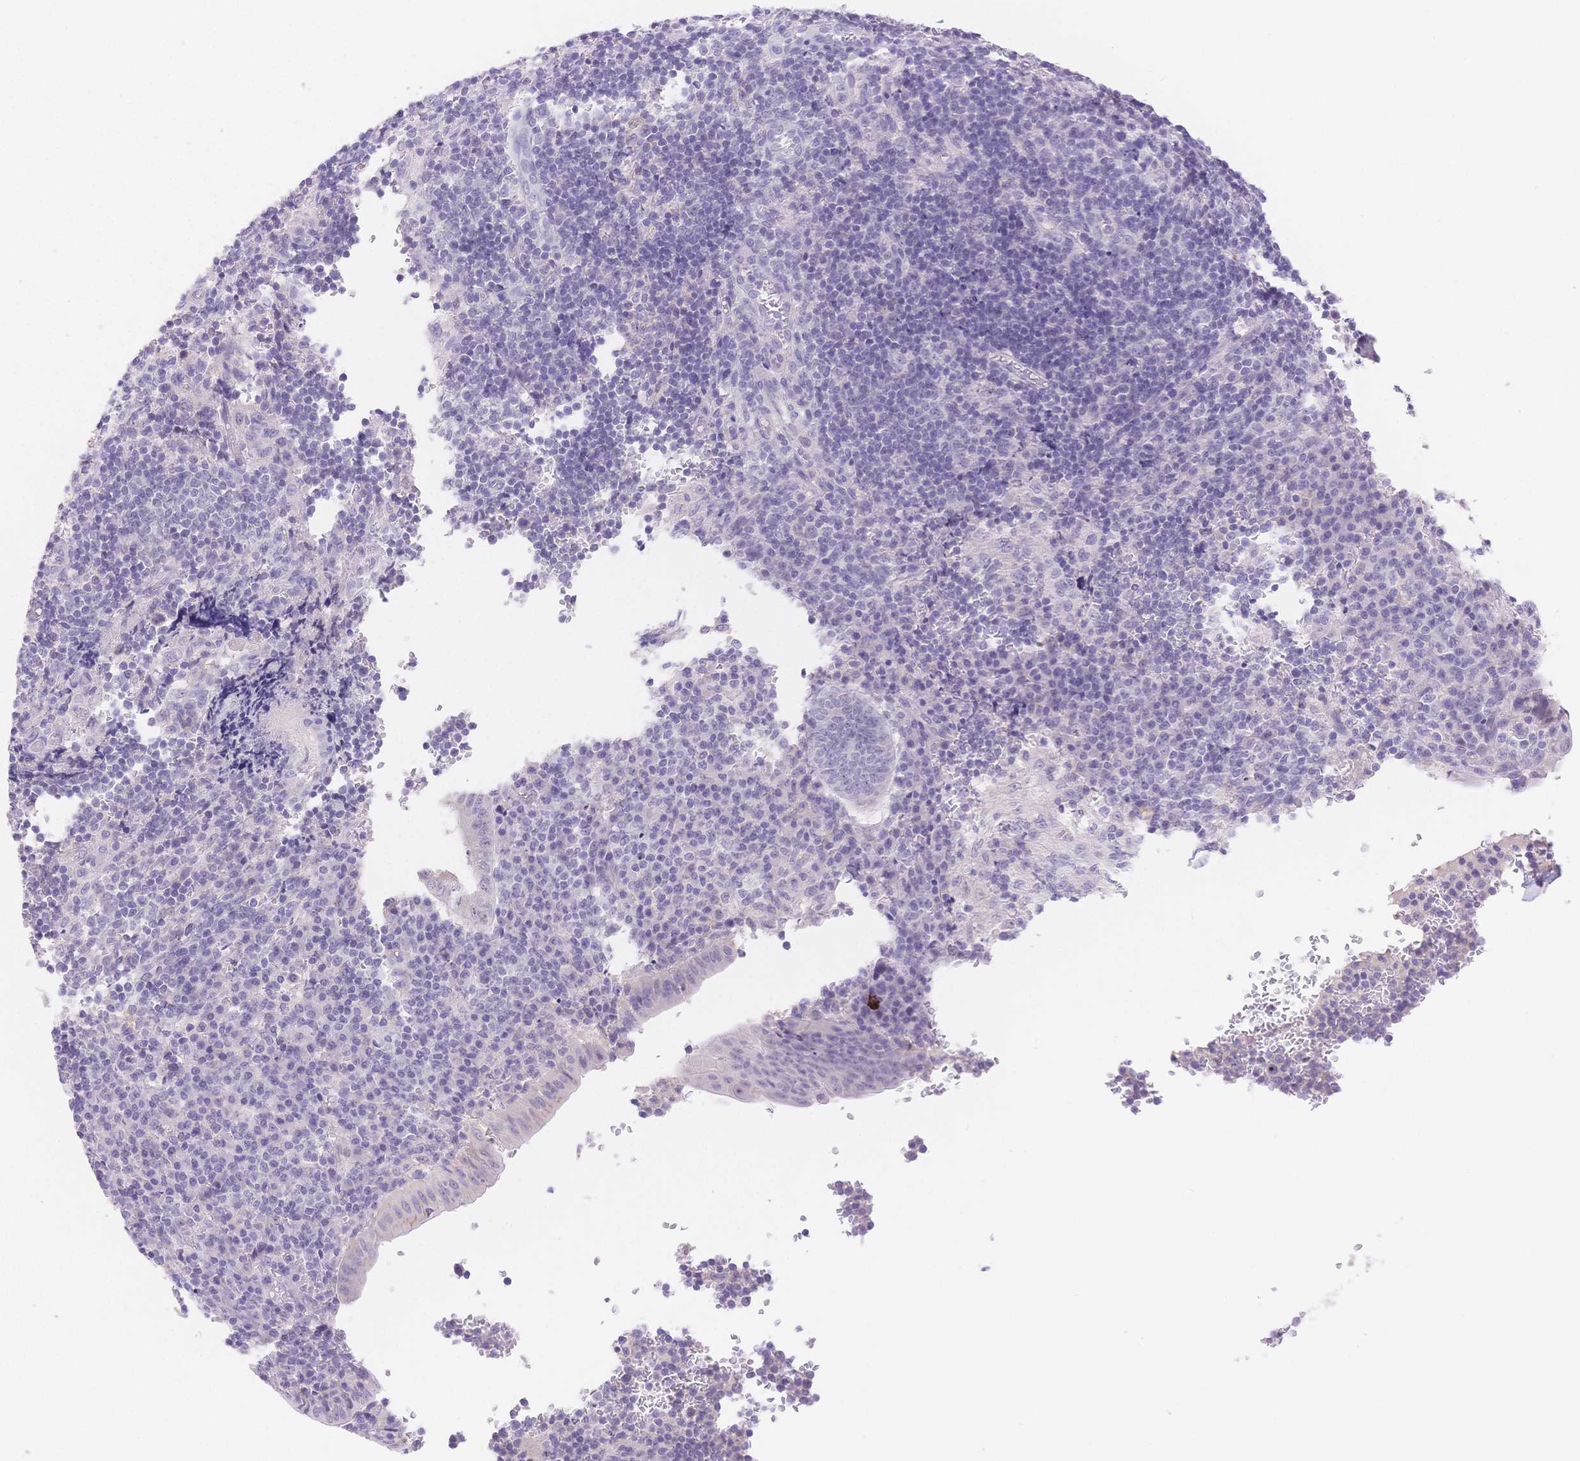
{"staining": {"intensity": "negative", "quantity": "none", "location": "none"}, "tissue": "appendix", "cell_type": "Glandular cells", "image_type": "normal", "snomed": [{"axis": "morphology", "description": "Normal tissue, NOS"}, {"axis": "topography", "description": "Appendix"}], "caption": "Glandular cells show no significant staining in benign appendix. The staining was performed using DAB (3,3'-diaminobenzidine) to visualize the protein expression in brown, while the nuclei were stained in blue with hematoxylin (Magnification: 20x).", "gene": "MYOM1", "patient": {"sex": "male", "age": 18}}